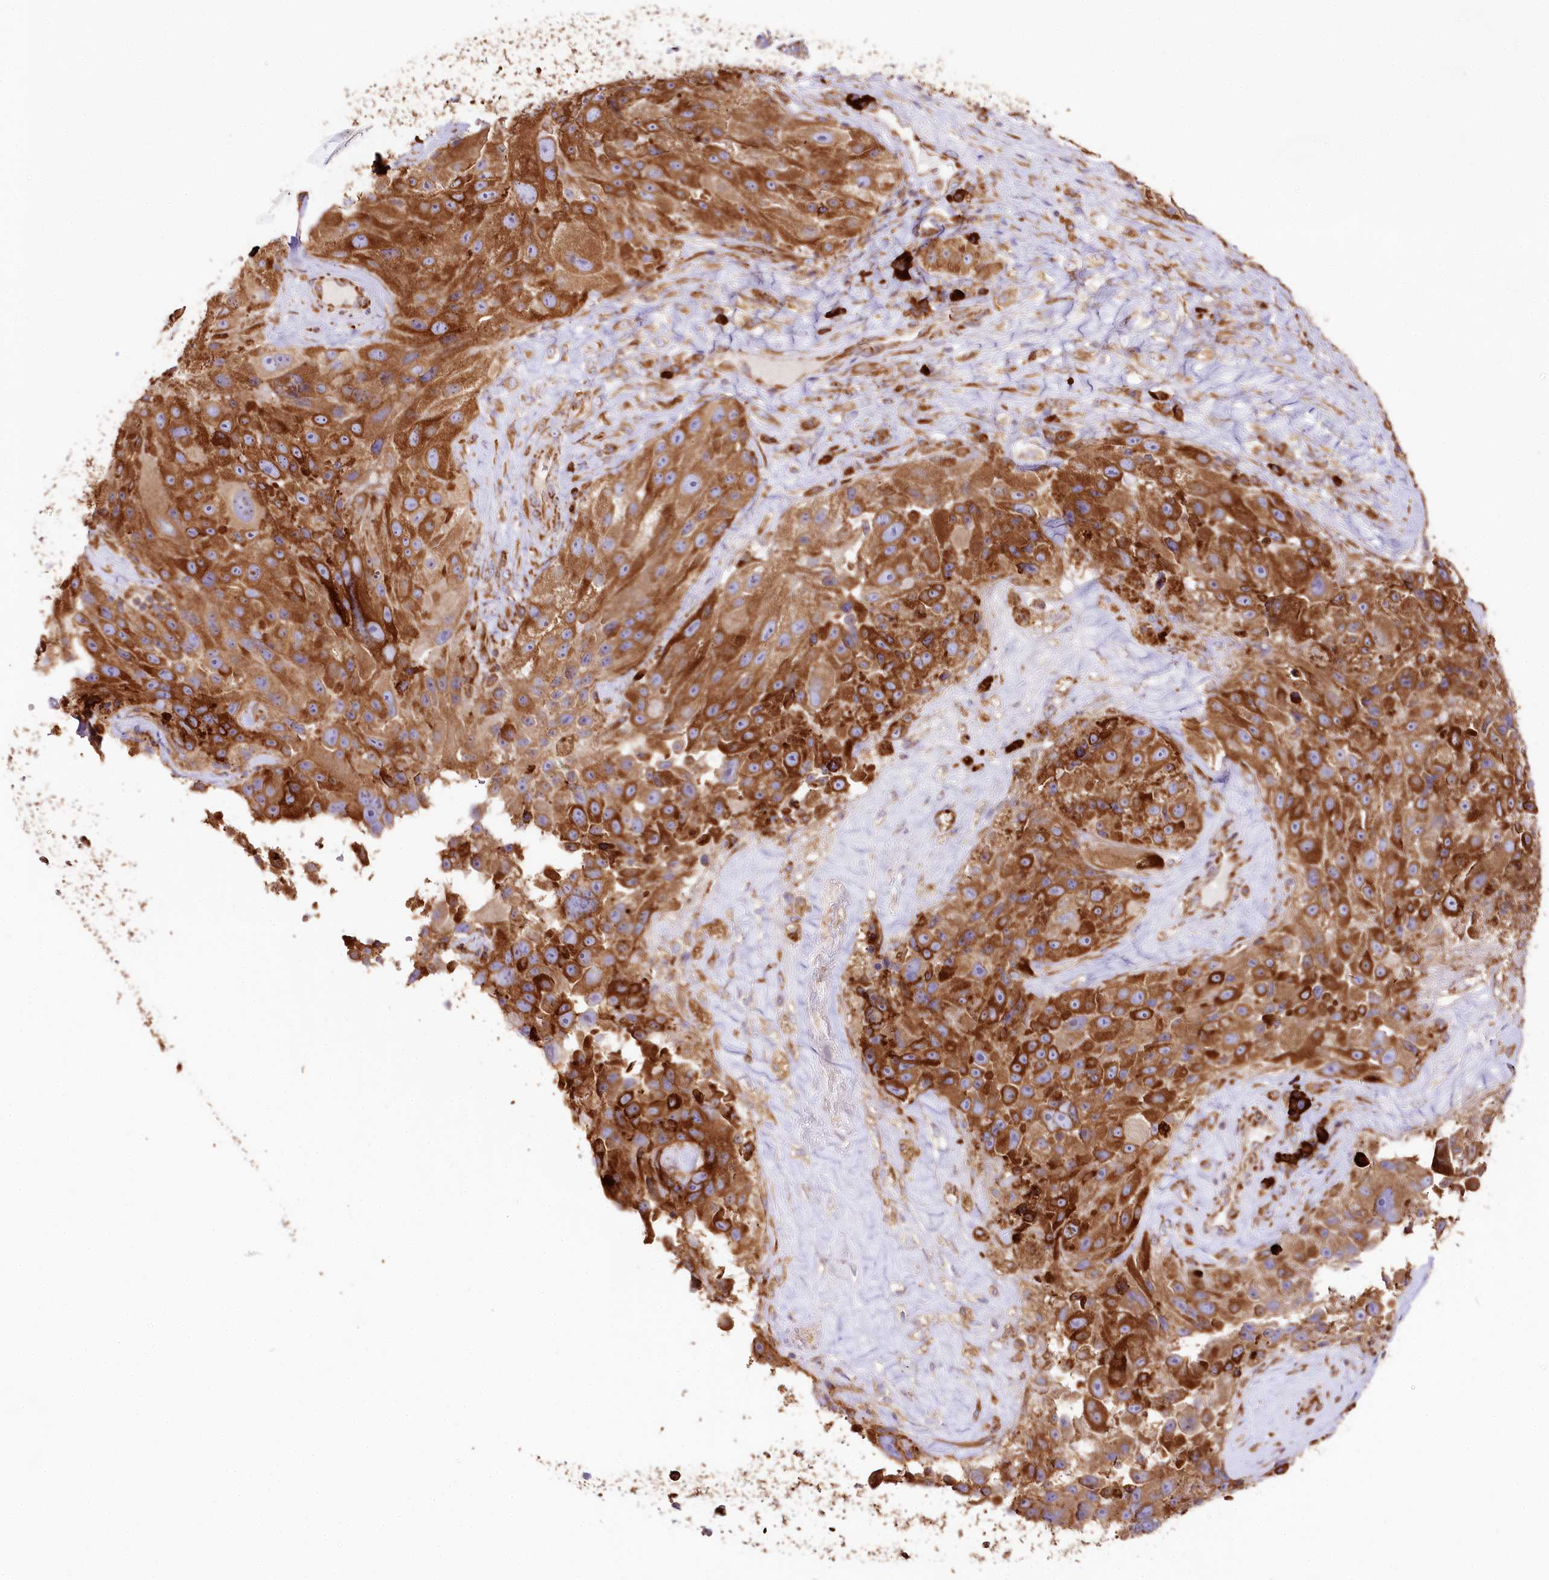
{"staining": {"intensity": "strong", "quantity": ">75%", "location": "cytoplasmic/membranous"}, "tissue": "melanoma", "cell_type": "Tumor cells", "image_type": "cancer", "snomed": [{"axis": "morphology", "description": "Malignant melanoma, Metastatic site"}, {"axis": "topography", "description": "Lymph node"}], "caption": "Approximately >75% of tumor cells in malignant melanoma (metastatic site) exhibit strong cytoplasmic/membranous protein staining as visualized by brown immunohistochemical staining.", "gene": "CNPY2", "patient": {"sex": "male", "age": 62}}